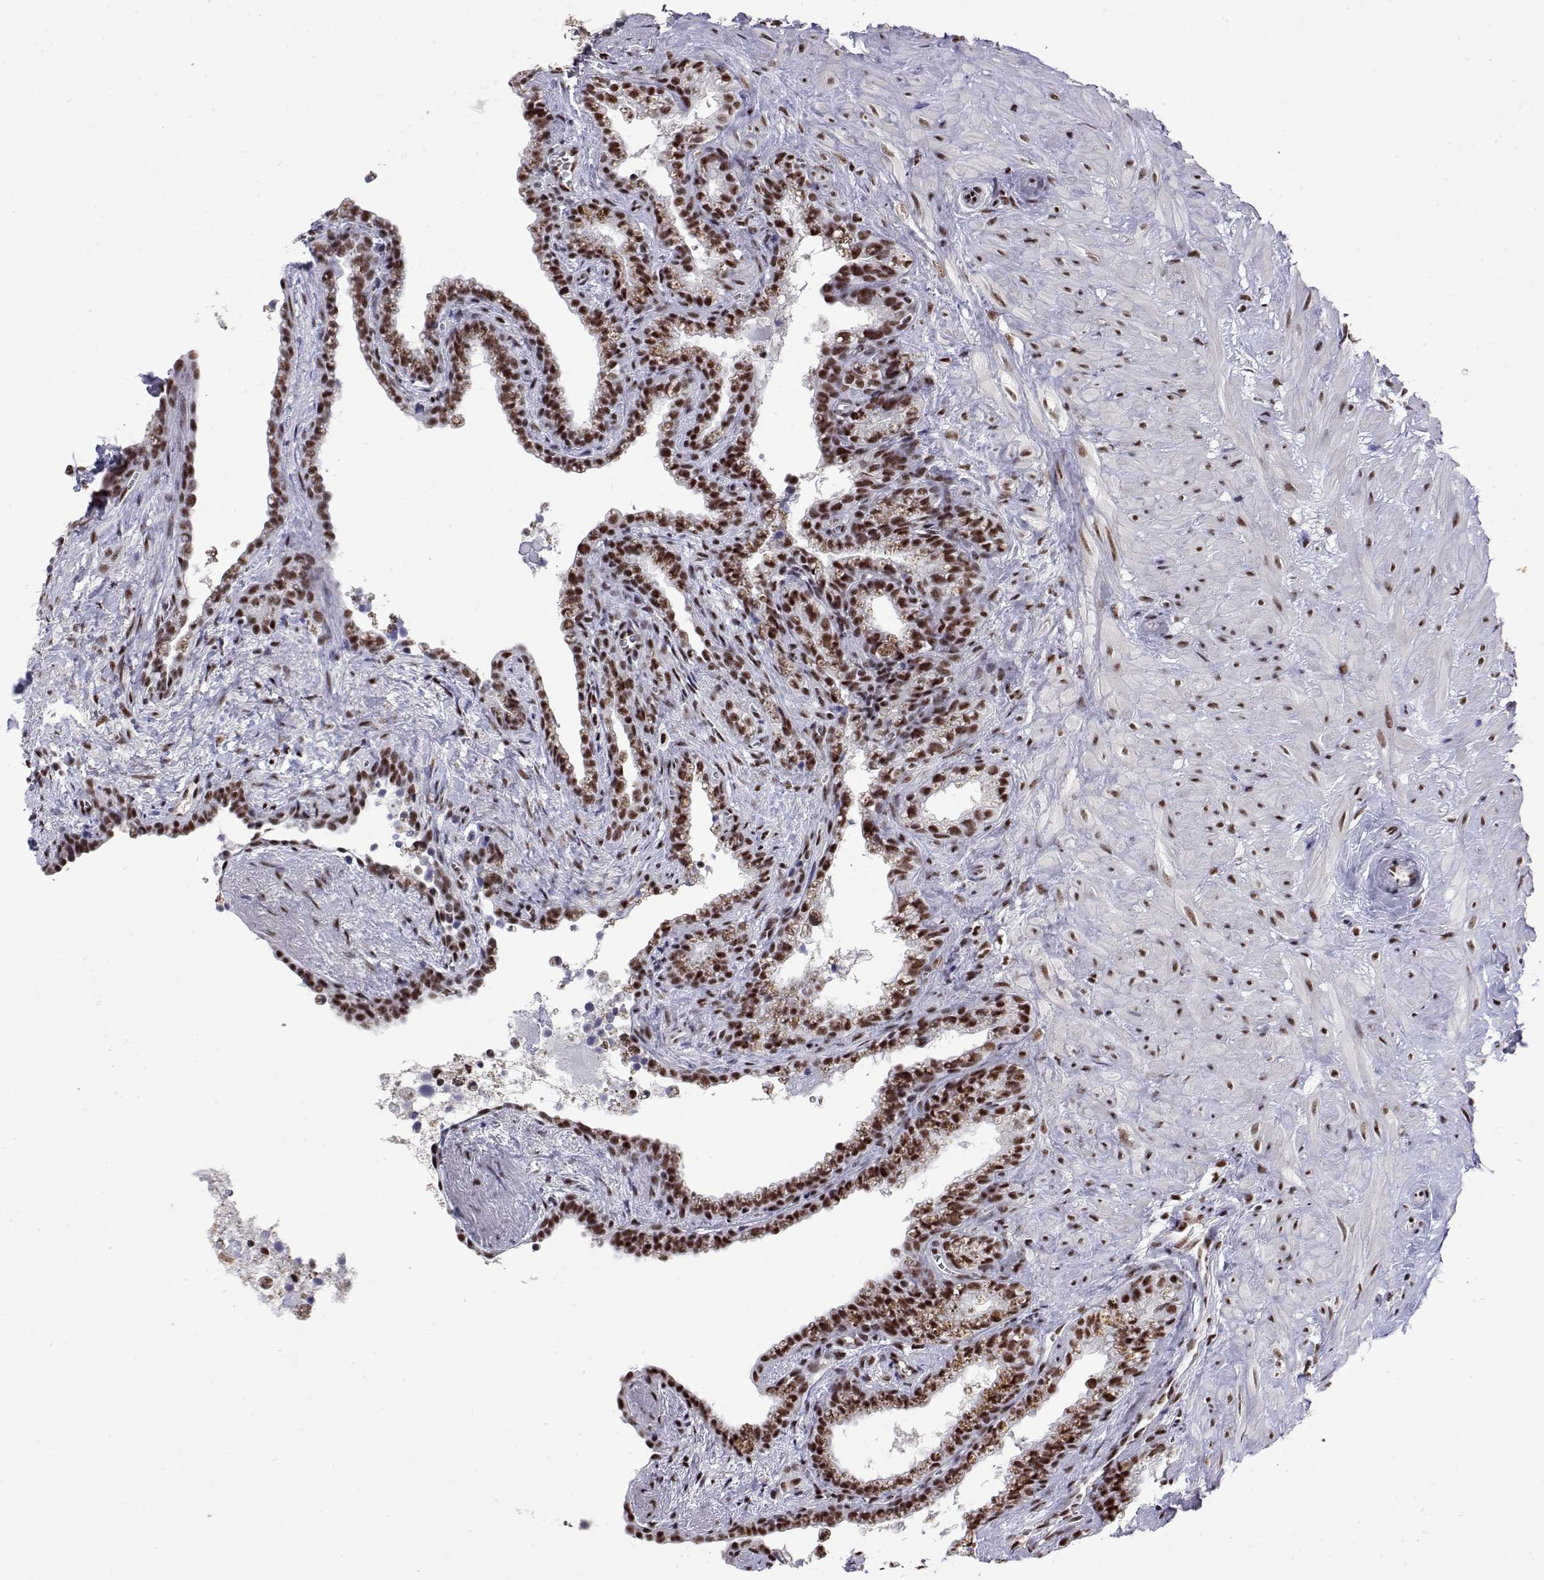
{"staining": {"intensity": "strong", "quantity": ">75%", "location": "nuclear"}, "tissue": "seminal vesicle", "cell_type": "Glandular cells", "image_type": "normal", "snomed": [{"axis": "morphology", "description": "Normal tissue, NOS"}, {"axis": "morphology", "description": "Urothelial carcinoma, NOS"}, {"axis": "topography", "description": "Urinary bladder"}, {"axis": "topography", "description": "Seminal veicle"}], "caption": "Strong nuclear staining for a protein is identified in about >75% of glandular cells of benign seminal vesicle using IHC.", "gene": "POLDIP3", "patient": {"sex": "male", "age": 76}}